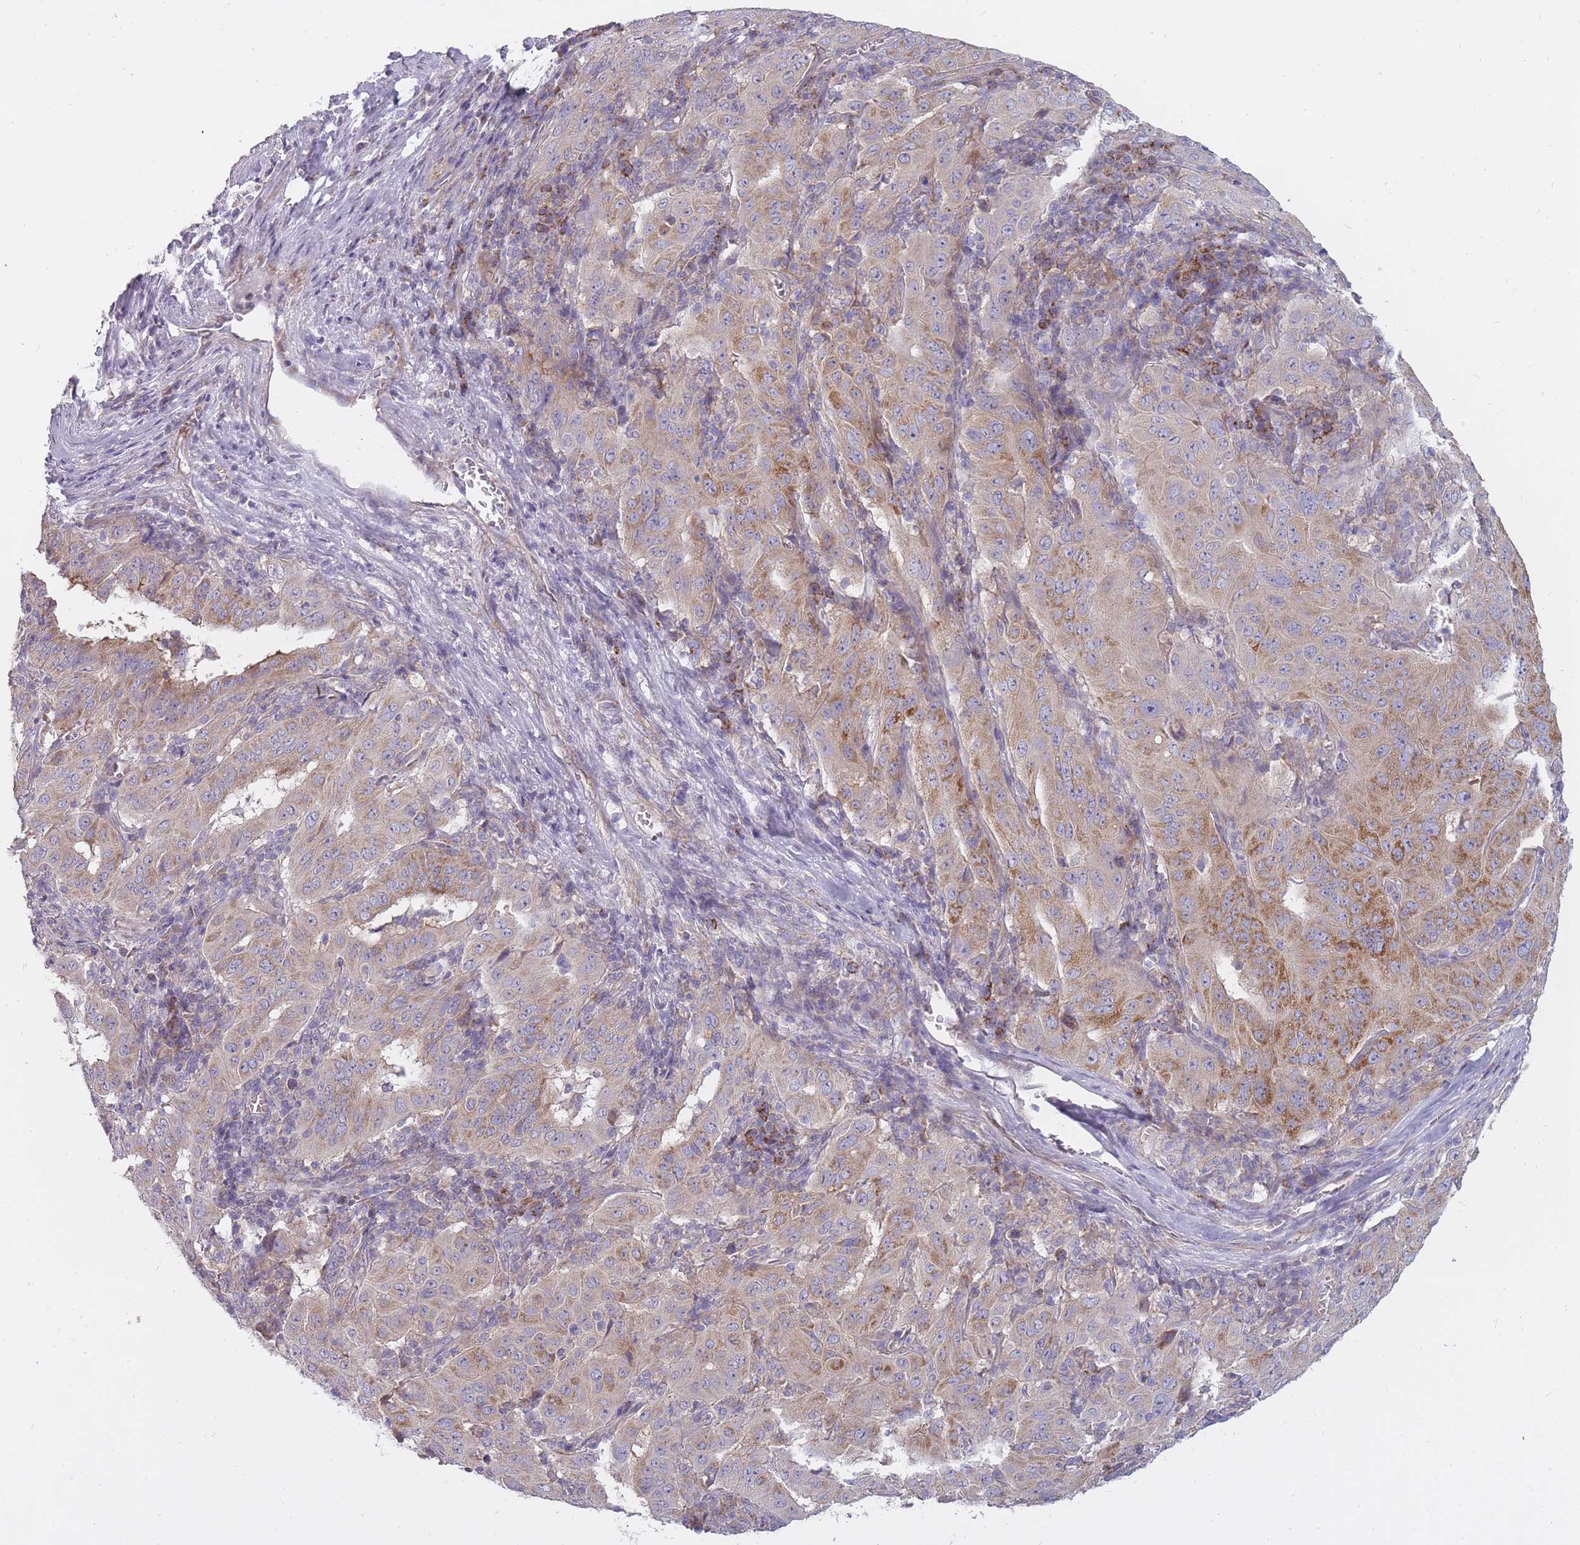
{"staining": {"intensity": "moderate", "quantity": "25%-75%", "location": "cytoplasmic/membranous"}, "tissue": "pancreatic cancer", "cell_type": "Tumor cells", "image_type": "cancer", "snomed": [{"axis": "morphology", "description": "Adenocarcinoma, NOS"}, {"axis": "topography", "description": "Pancreas"}], "caption": "IHC (DAB (3,3'-diaminobenzidine)) staining of human pancreatic cancer (adenocarcinoma) demonstrates moderate cytoplasmic/membranous protein expression in about 25%-75% of tumor cells.", "gene": "ALKBH4", "patient": {"sex": "male", "age": 63}}